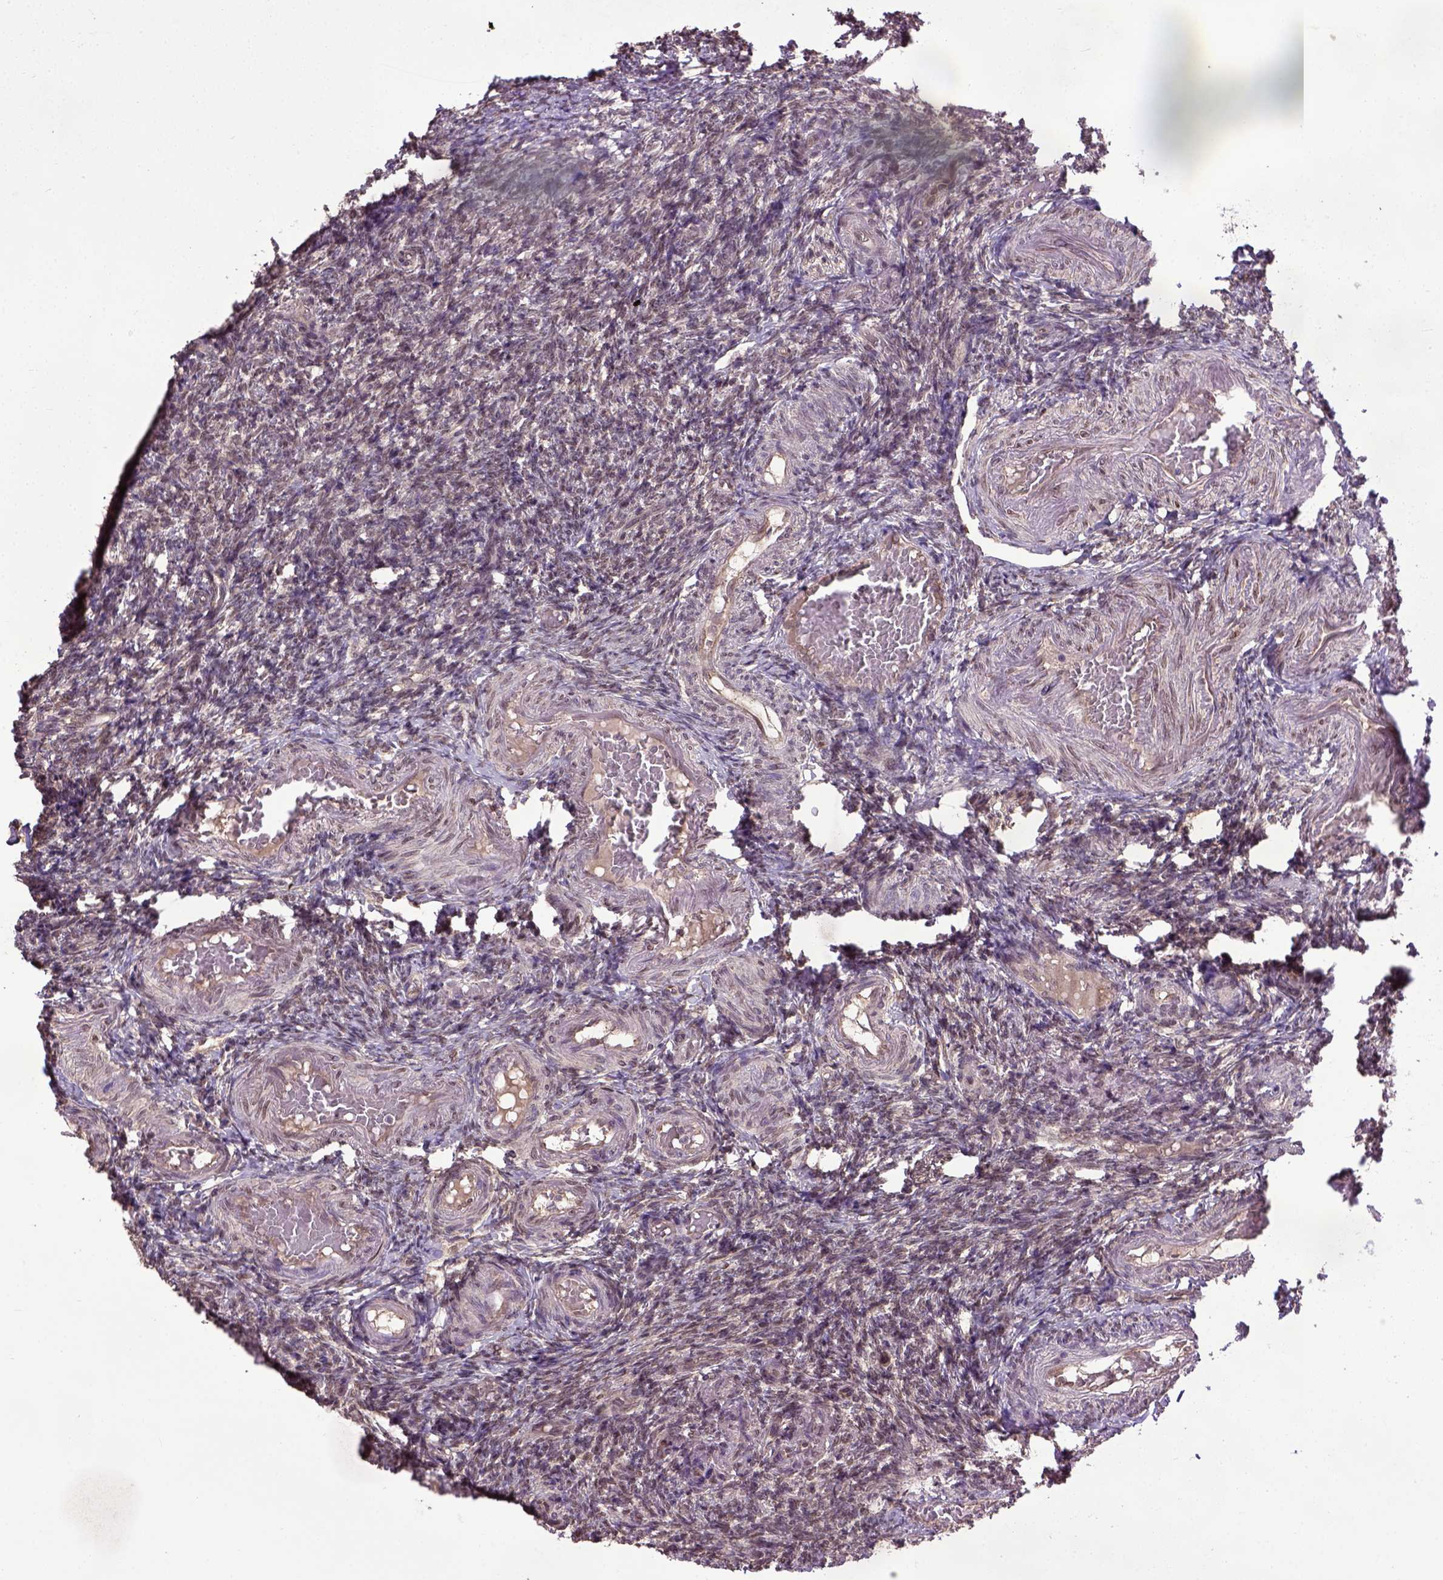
{"staining": {"intensity": "moderate", "quantity": "25%-75%", "location": "cytoplasmic/membranous,nuclear"}, "tissue": "ovary", "cell_type": "Follicle cells", "image_type": "normal", "snomed": [{"axis": "morphology", "description": "Normal tissue, NOS"}, {"axis": "topography", "description": "Ovary"}], "caption": "This micrograph shows benign ovary stained with IHC to label a protein in brown. The cytoplasmic/membranous,nuclear of follicle cells show moderate positivity for the protein. Nuclei are counter-stained blue.", "gene": "UBA3", "patient": {"sex": "female", "age": 39}}